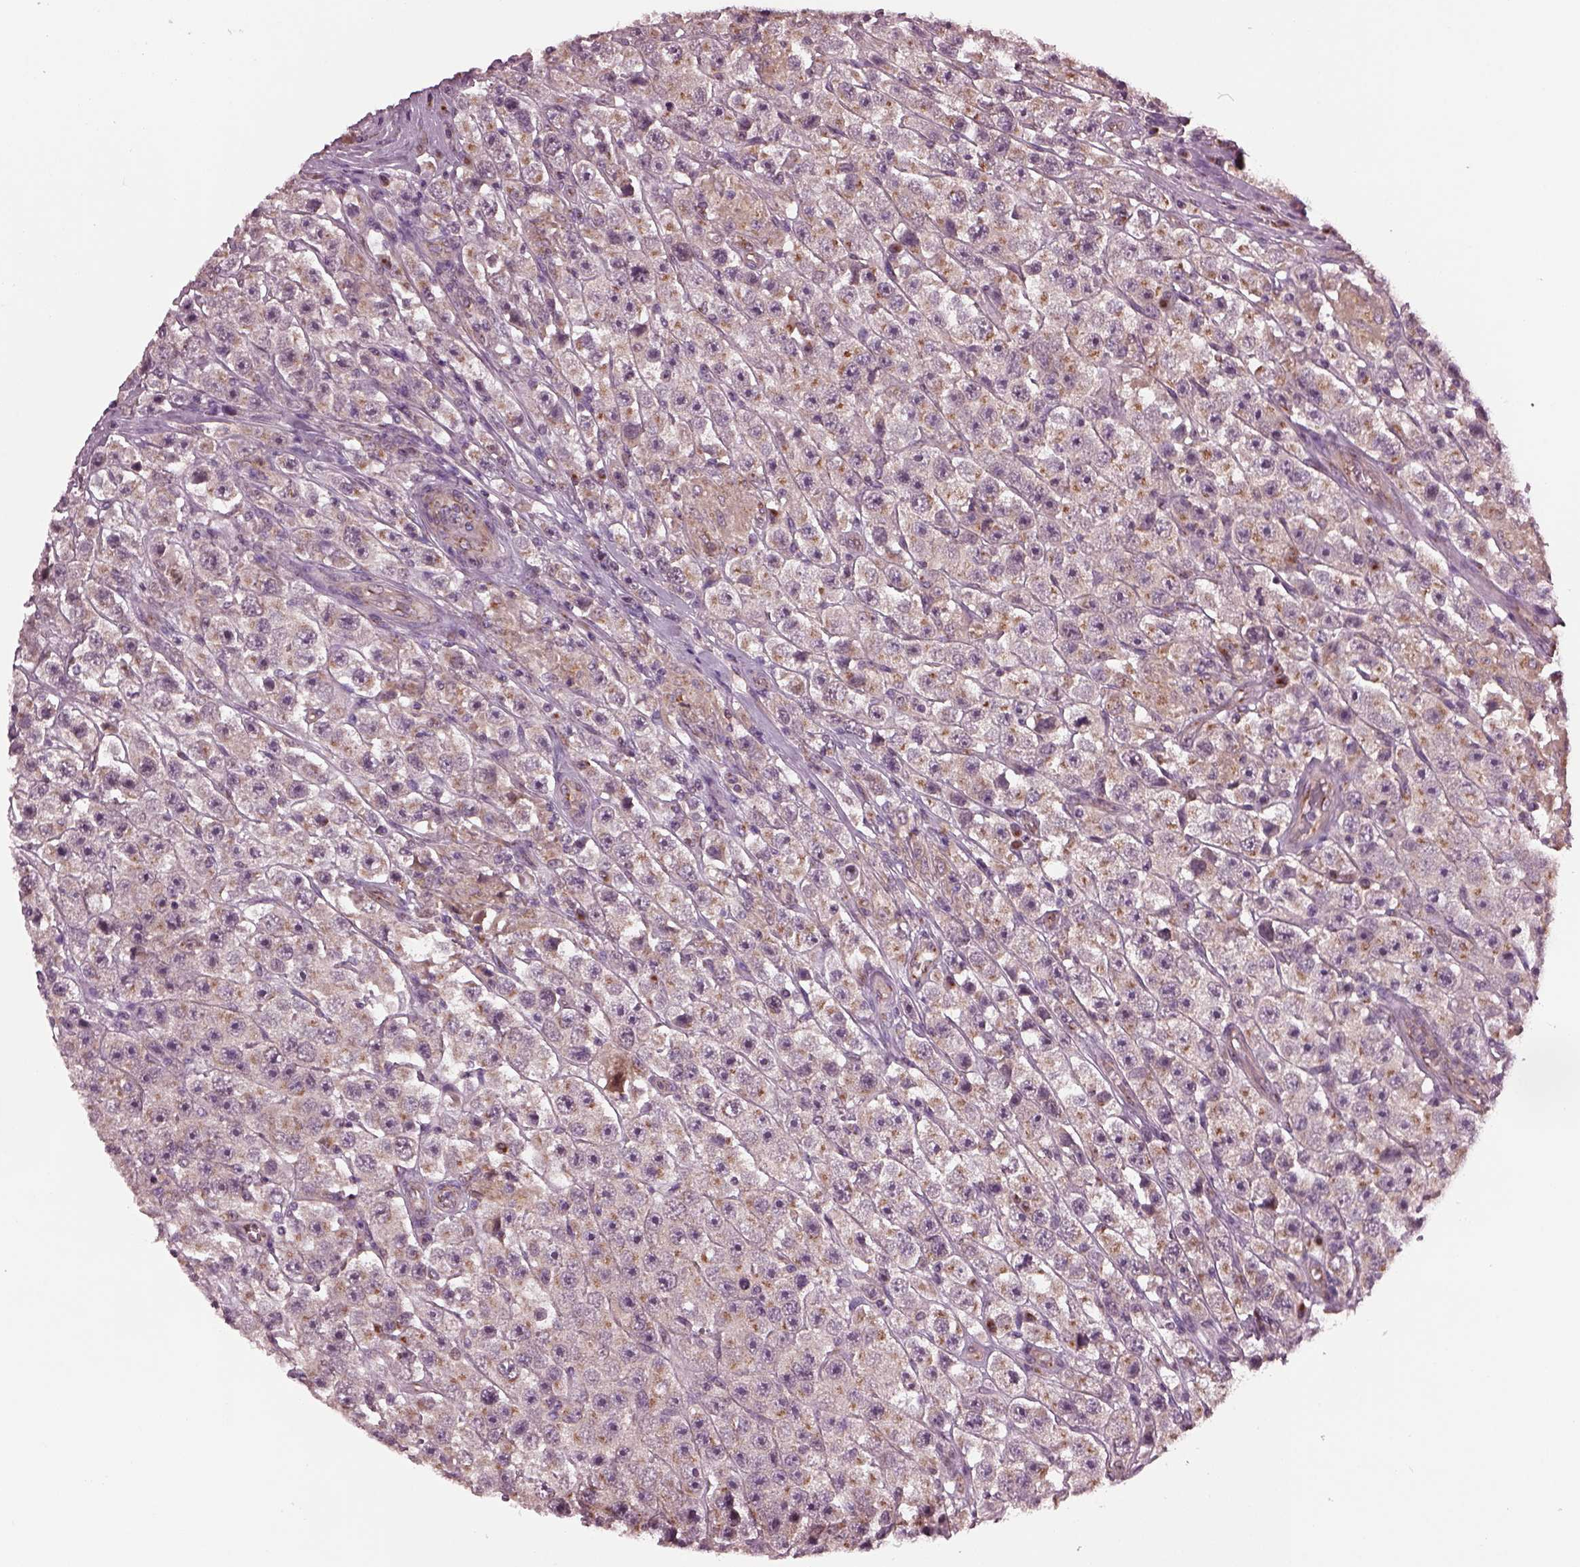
{"staining": {"intensity": "moderate", "quantity": "<25%", "location": "cytoplasmic/membranous"}, "tissue": "testis cancer", "cell_type": "Tumor cells", "image_type": "cancer", "snomed": [{"axis": "morphology", "description": "Seminoma, NOS"}, {"axis": "topography", "description": "Testis"}], "caption": "IHC histopathology image of human testis cancer stained for a protein (brown), which reveals low levels of moderate cytoplasmic/membranous staining in about <25% of tumor cells.", "gene": "RUFY3", "patient": {"sex": "male", "age": 45}}